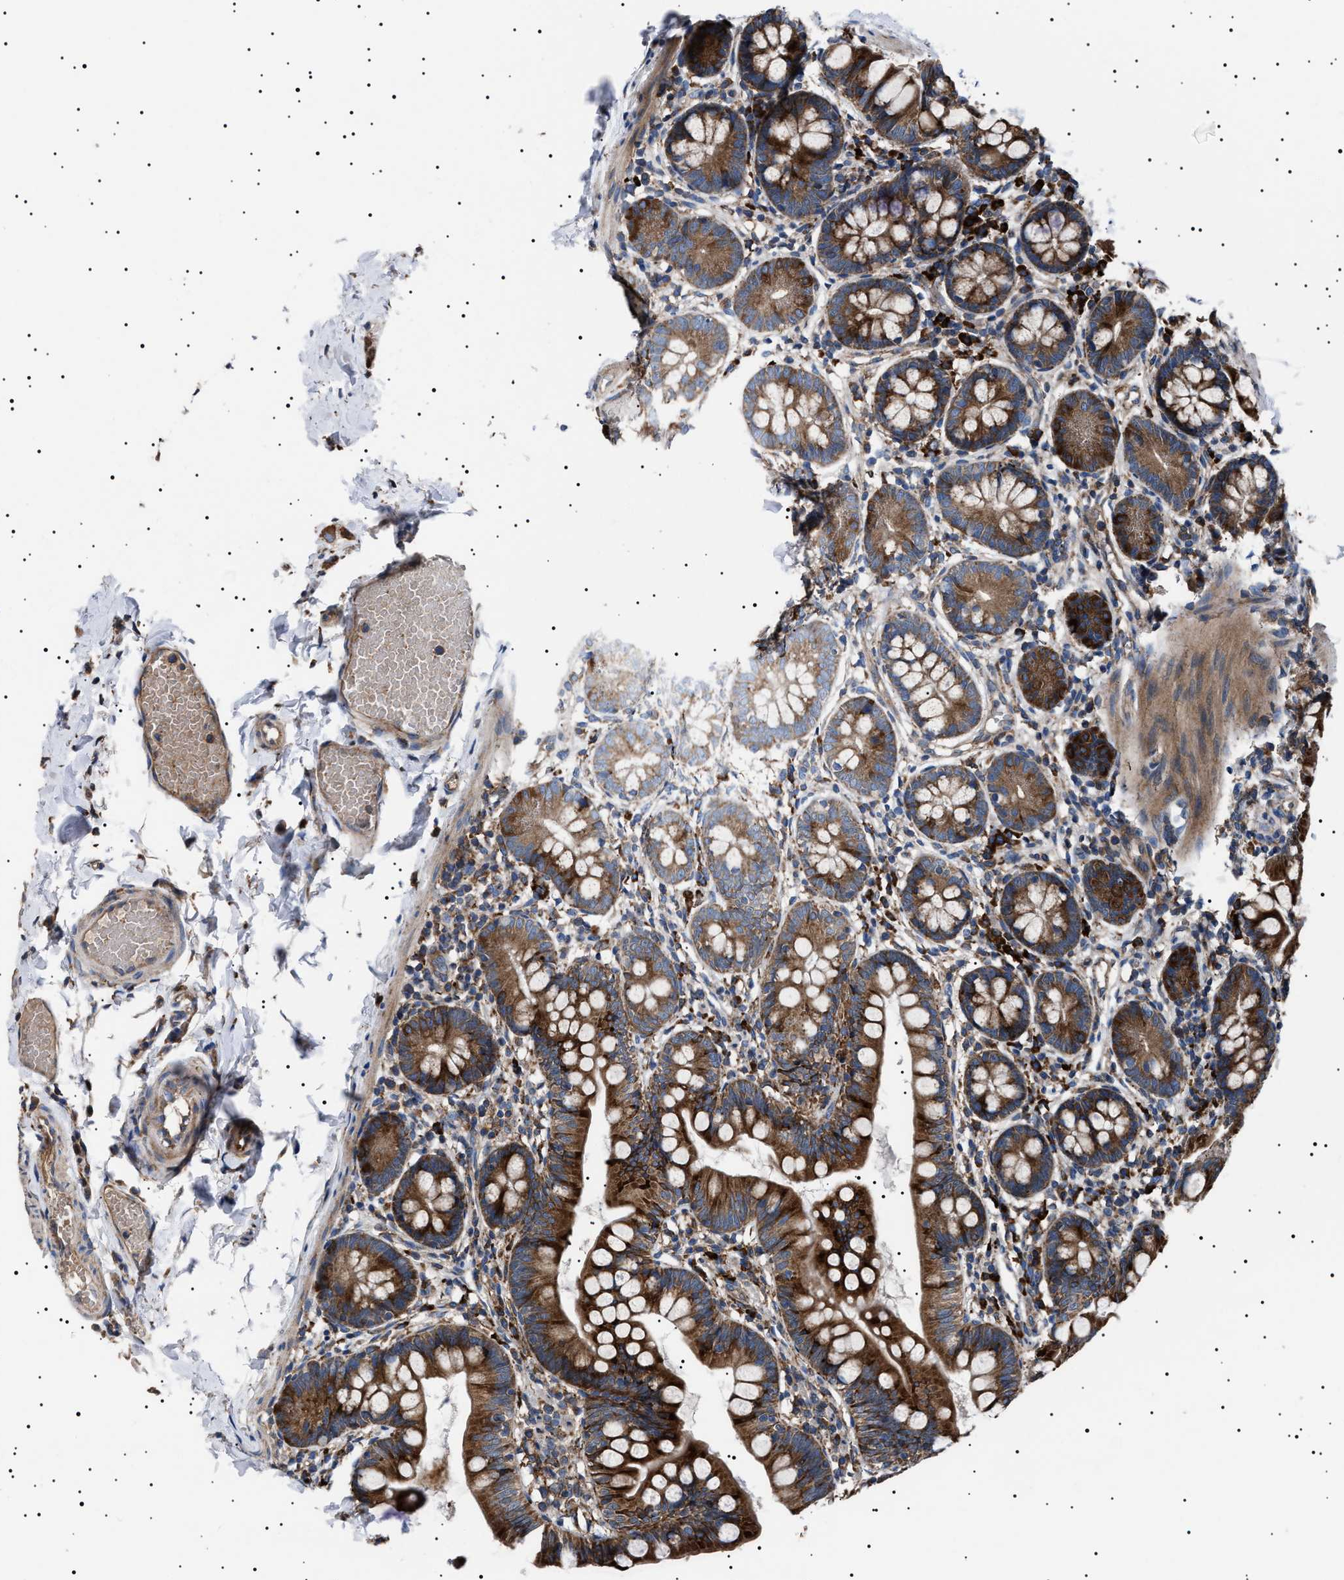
{"staining": {"intensity": "strong", "quantity": ">75%", "location": "cytoplasmic/membranous"}, "tissue": "small intestine", "cell_type": "Glandular cells", "image_type": "normal", "snomed": [{"axis": "morphology", "description": "Normal tissue, NOS"}, {"axis": "topography", "description": "Small intestine"}], "caption": "Strong cytoplasmic/membranous protein staining is appreciated in approximately >75% of glandular cells in small intestine.", "gene": "TOP1MT", "patient": {"sex": "male", "age": 7}}